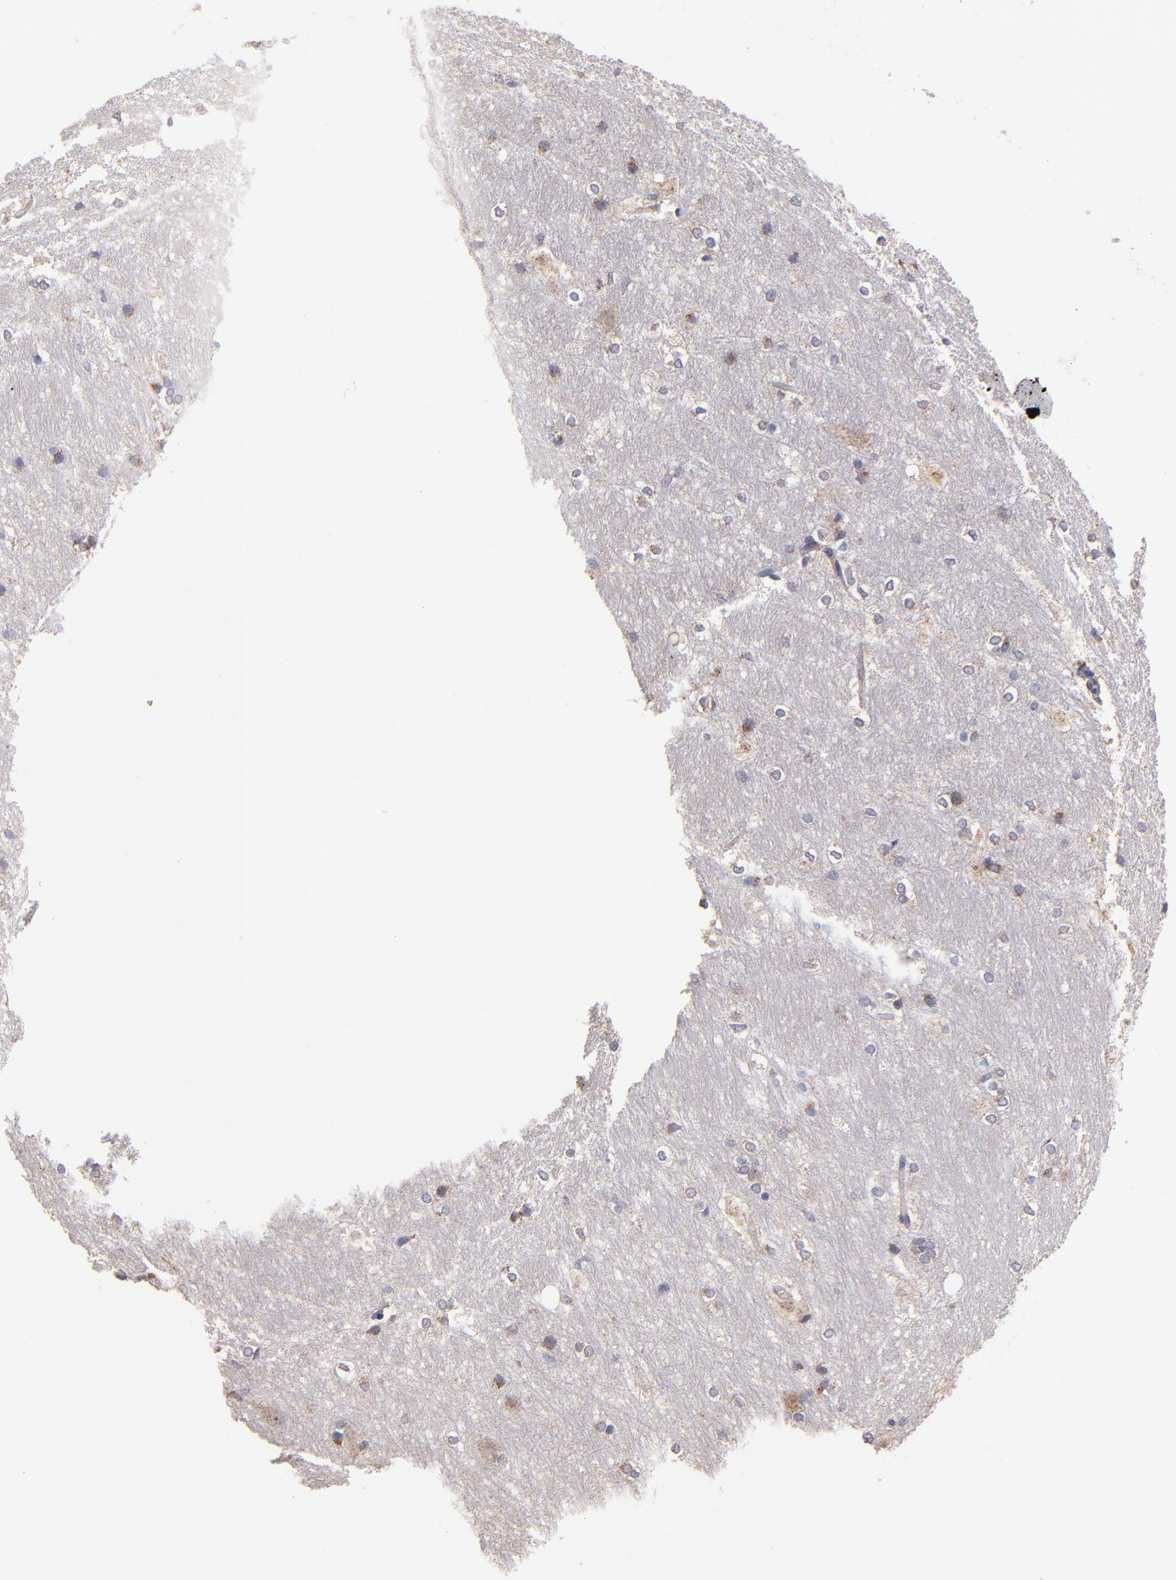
{"staining": {"intensity": "weak", "quantity": "<25%", "location": "cytoplasmic/membranous"}, "tissue": "hippocampus", "cell_type": "Glial cells", "image_type": "normal", "snomed": [{"axis": "morphology", "description": "Normal tissue, NOS"}, {"axis": "topography", "description": "Hippocampus"}], "caption": "A photomicrograph of hippocampus stained for a protein displays no brown staining in glial cells. The staining was performed using DAB (3,3'-diaminobenzidine) to visualize the protein expression in brown, while the nuclei were stained in blue with hematoxylin (Magnification: 20x).", "gene": "DIABLO", "patient": {"sex": "female", "age": 19}}